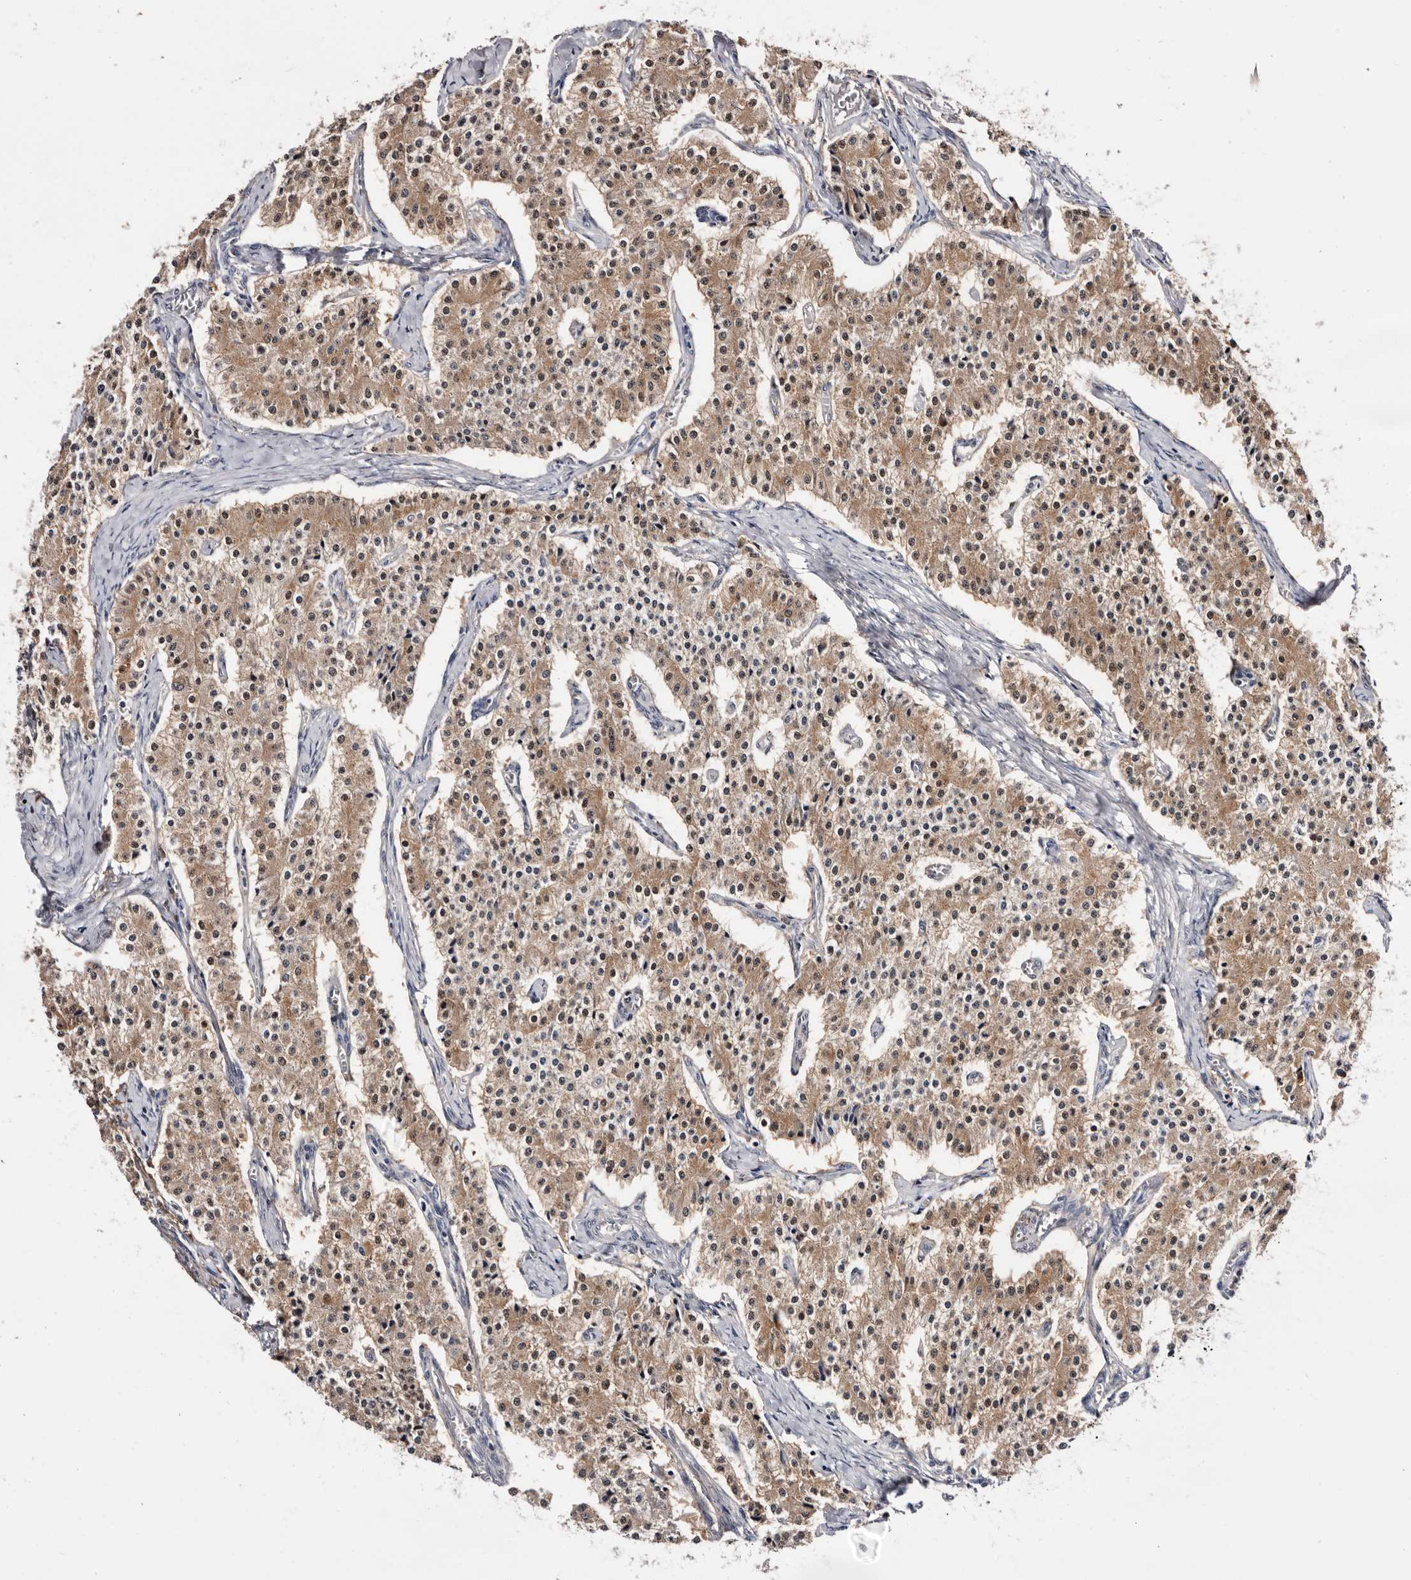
{"staining": {"intensity": "moderate", "quantity": ">75%", "location": "cytoplasmic/membranous,nuclear"}, "tissue": "carcinoid", "cell_type": "Tumor cells", "image_type": "cancer", "snomed": [{"axis": "morphology", "description": "Carcinoid, malignant, NOS"}, {"axis": "topography", "description": "Colon"}], "caption": "Human carcinoid stained with a protein marker displays moderate staining in tumor cells.", "gene": "TP53I3", "patient": {"sex": "female", "age": 52}}